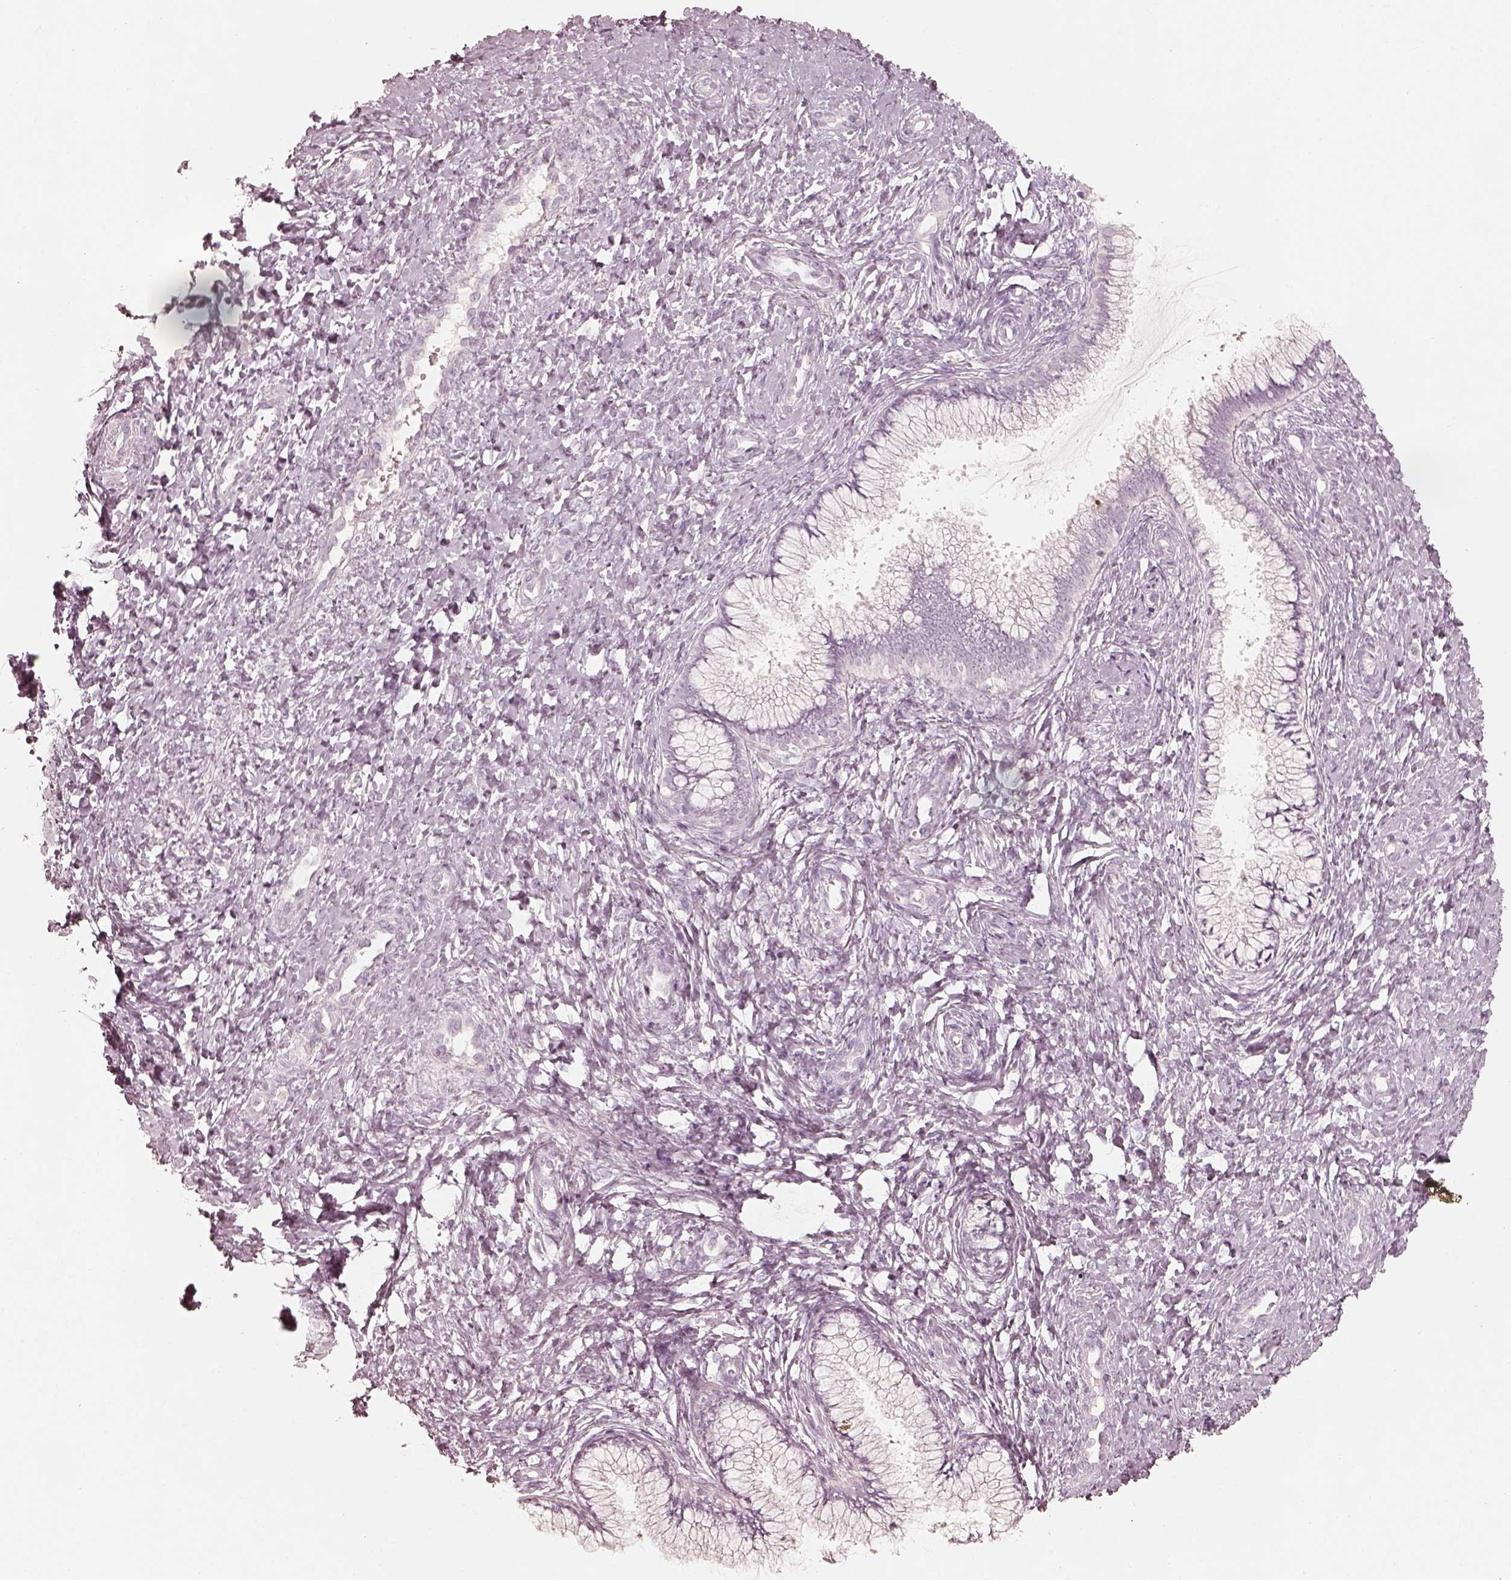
{"staining": {"intensity": "negative", "quantity": "none", "location": "none"}, "tissue": "cervix", "cell_type": "Glandular cells", "image_type": "normal", "snomed": [{"axis": "morphology", "description": "Normal tissue, NOS"}, {"axis": "topography", "description": "Cervix"}], "caption": "Glandular cells show no significant positivity in normal cervix.", "gene": "KRT82", "patient": {"sex": "female", "age": 37}}